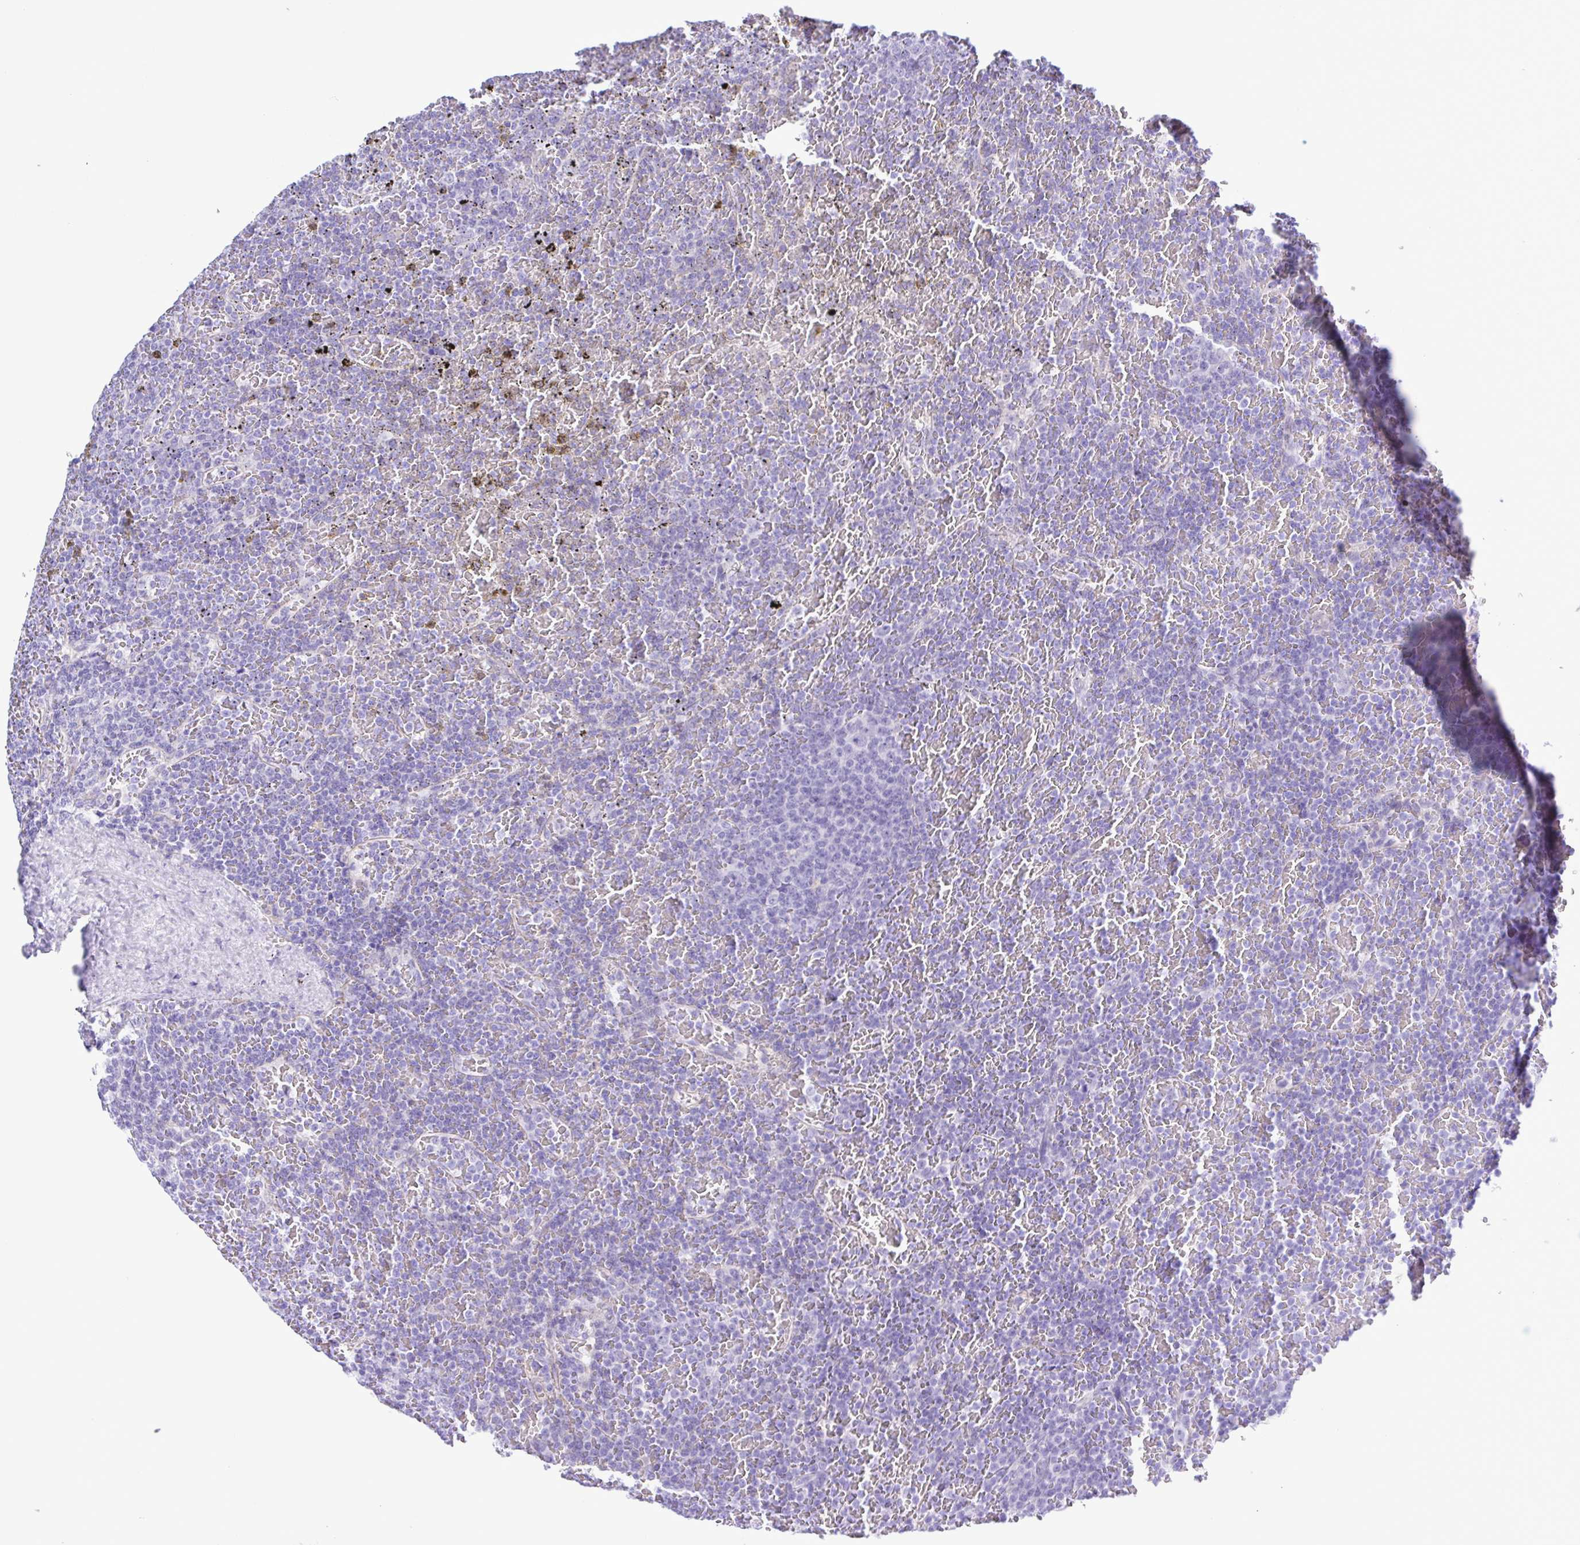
{"staining": {"intensity": "negative", "quantity": "none", "location": "none"}, "tissue": "lymphoma", "cell_type": "Tumor cells", "image_type": "cancer", "snomed": [{"axis": "morphology", "description": "Malignant lymphoma, non-Hodgkin's type, Low grade"}, {"axis": "topography", "description": "Spleen"}], "caption": "Protein analysis of low-grade malignant lymphoma, non-Hodgkin's type shows no significant staining in tumor cells.", "gene": "CYP11A1", "patient": {"sex": "female", "age": 77}}